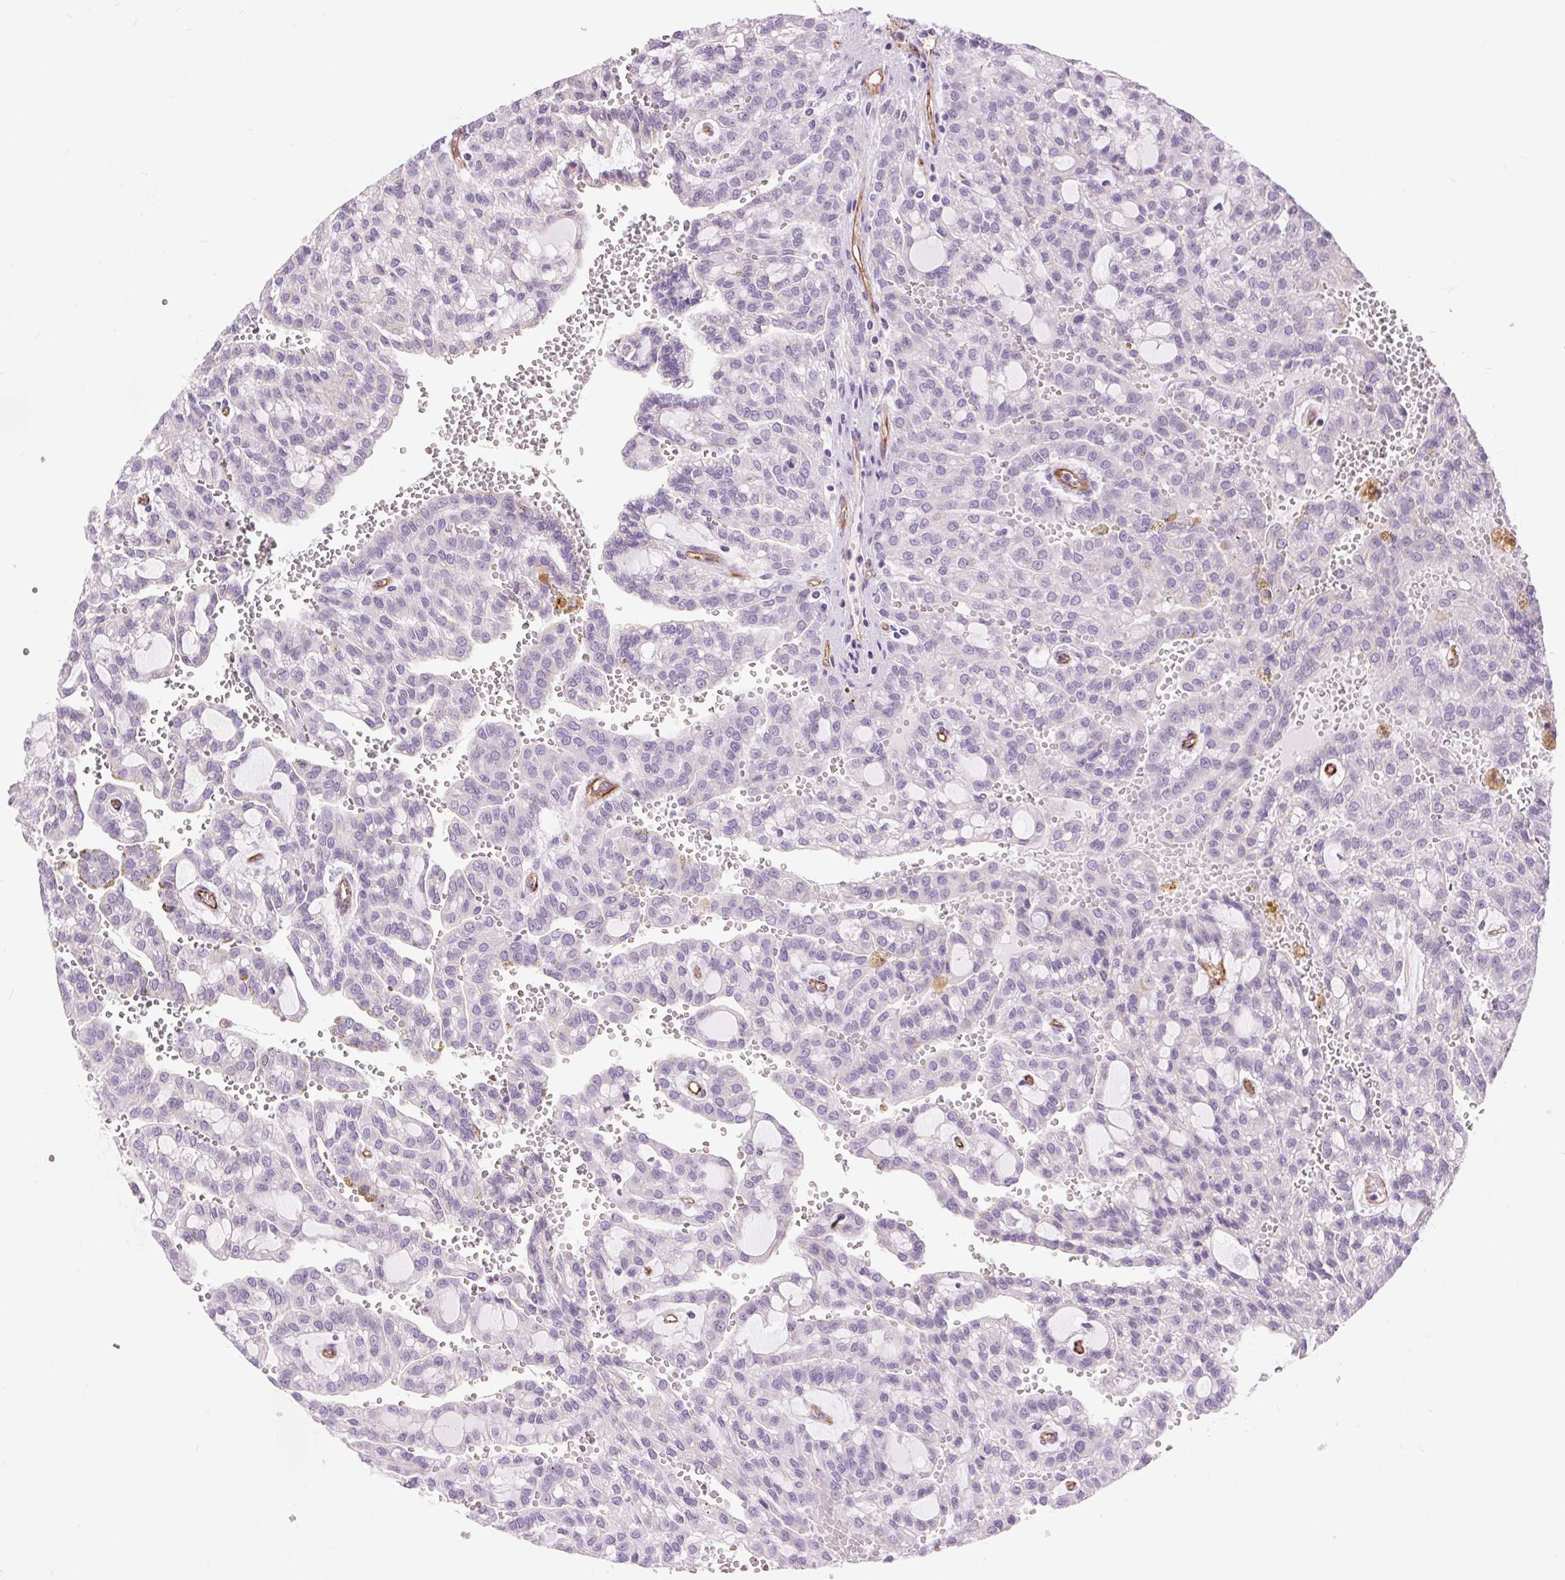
{"staining": {"intensity": "negative", "quantity": "none", "location": "none"}, "tissue": "renal cancer", "cell_type": "Tumor cells", "image_type": "cancer", "snomed": [{"axis": "morphology", "description": "Adenocarcinoma, NOS"}, {"axis": "topography", "description": "Kidney"}], "caption": "This histopathology image is of renal cancer stained with IHC to label a protein in brown with the nuclei are counter-stained blue. There is no positivity in tumor cells.", "gene": "DIXDC1", "patient": {"sex": "male", "age": 63}}